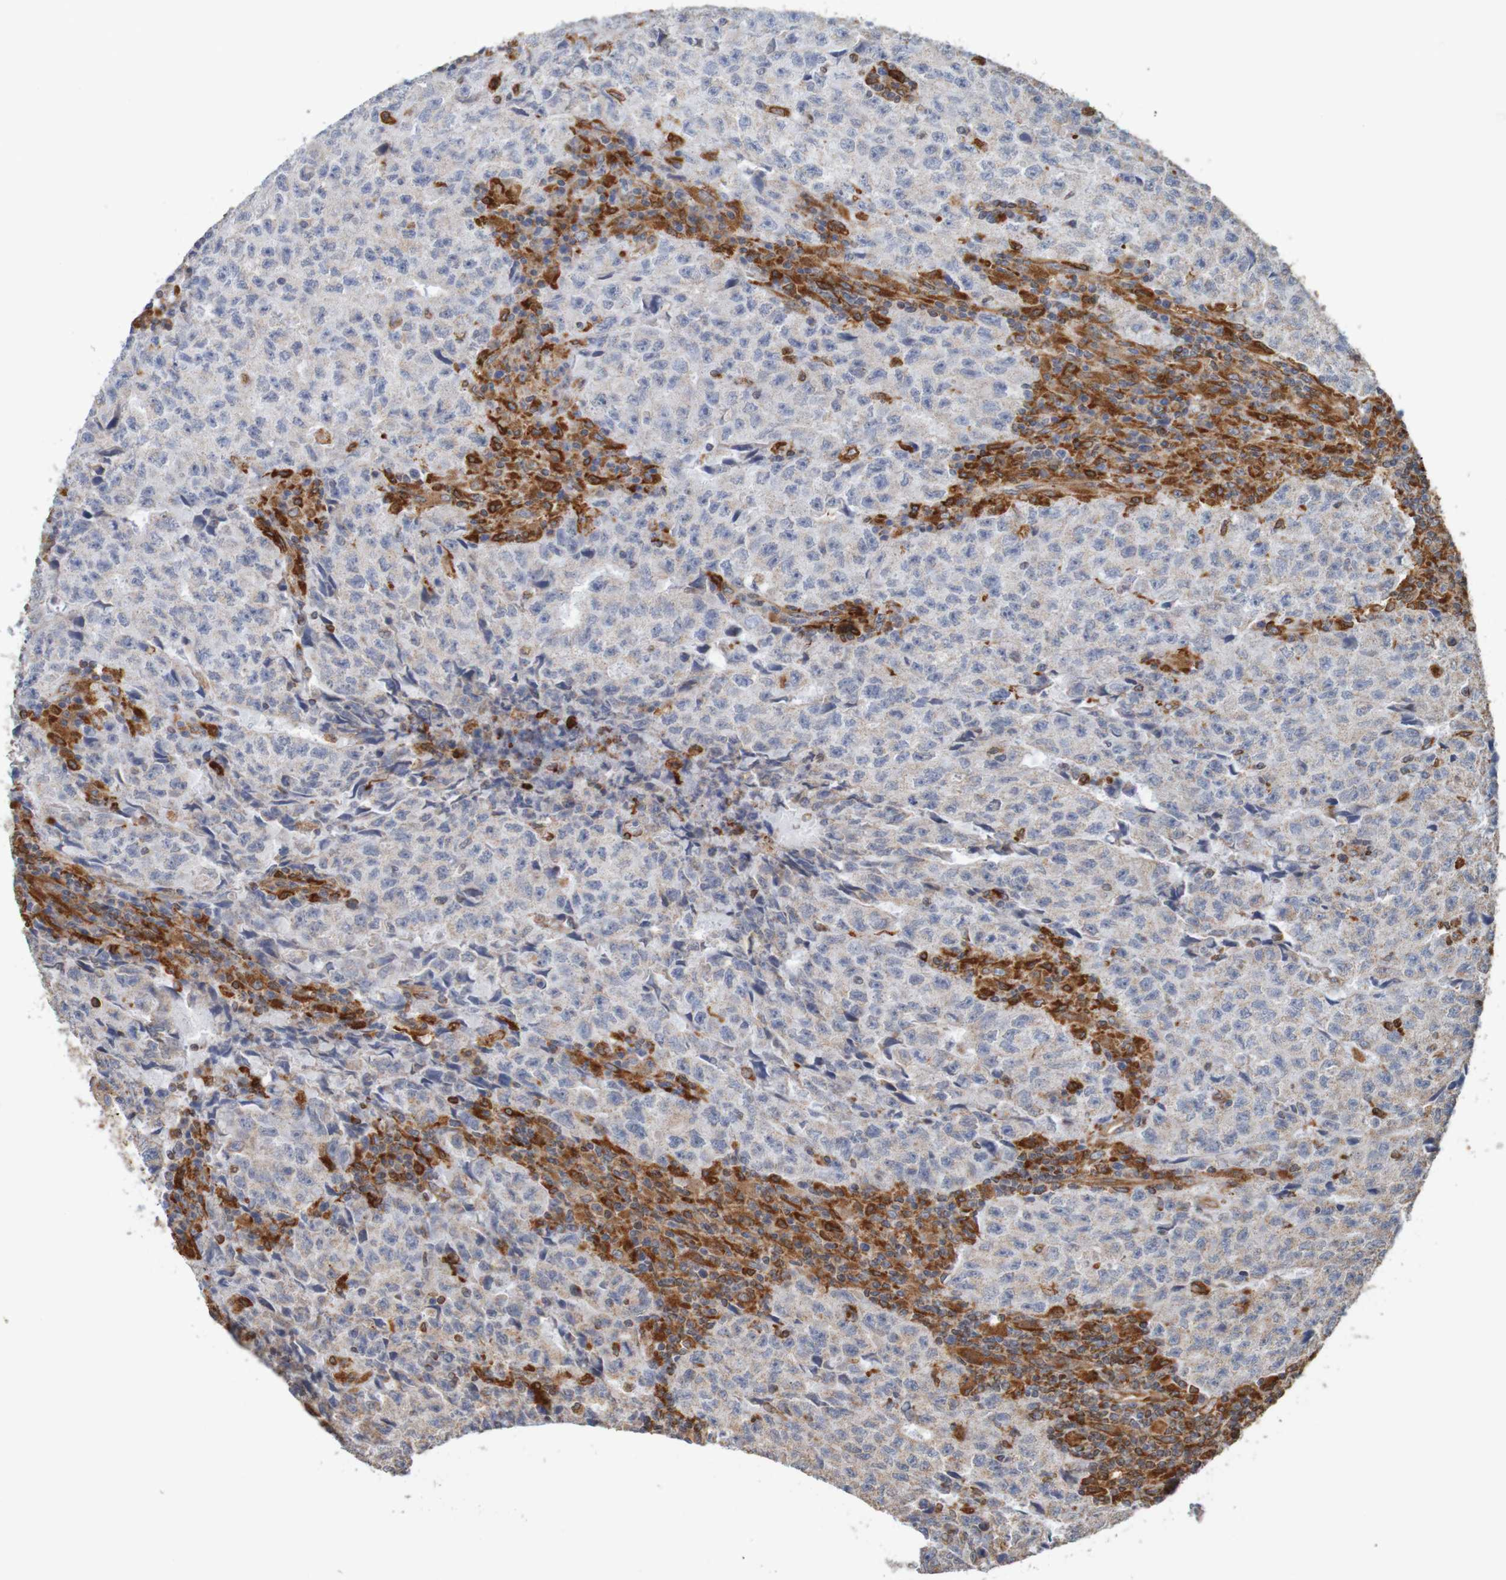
{"staining": {"intensity": "negative", "quantity": "none", "location": "none"}, "tissue": "testis cancer", "cell_type": "Tumor cells", "image_type": "cancer", "snomed": [{"axis": "morphology", "description": "Necrosis, NOS"}, {"axis": "morphology", "description": "Carcinoma, Embryonal, NOS"}, {"axis": "topography", "description": "Testis"}], "caption": "IHC histopathology image of embryonal carcinoma (testis) stained for a protein (brown), which demonstrates no staining in tumor cells.", "gene": "PDIA3", "patient": {"sex": "male", "age": 19}}